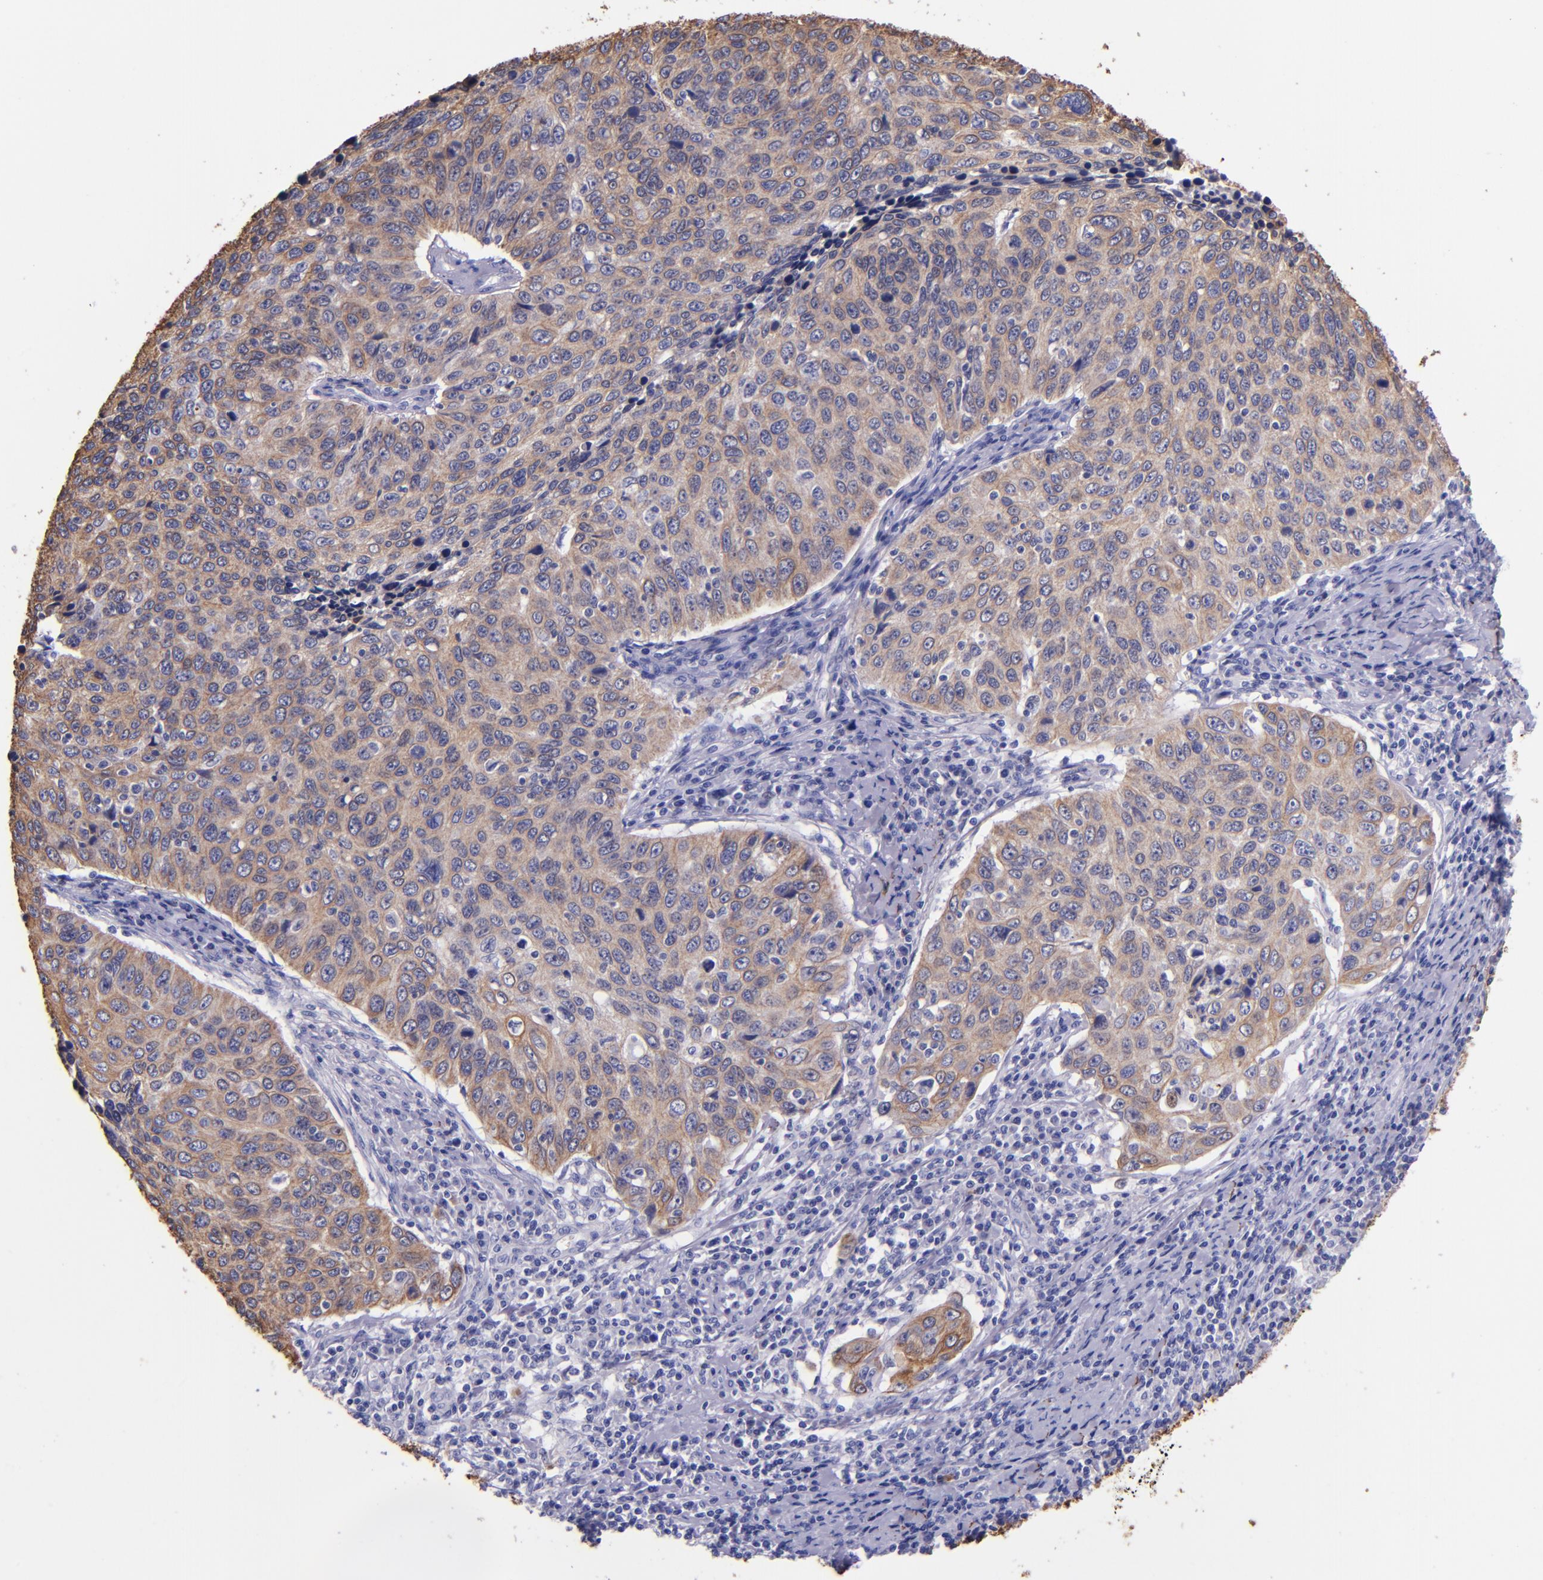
{"staining": {"intensity": "moderate", "quantity": ">75%", "location": "cytoplasmic/membranous"}, "tissue": "cervical cancer", "cell_type": "Tumor cells", "image_type": "cancer", "snomed": [{"axis": "morphology", "description": "Squamous cell carcinoma, NOS"}, {"axis": "topography", "description": "Cervix"}], "caption": "Protein expression analysis of human cervical cancer reveals moderate cytoplasmic/membranous expression in about >75% of tumor cells.", "gene": "KRT4", "patient": {"sex": "female", "age": 53}}